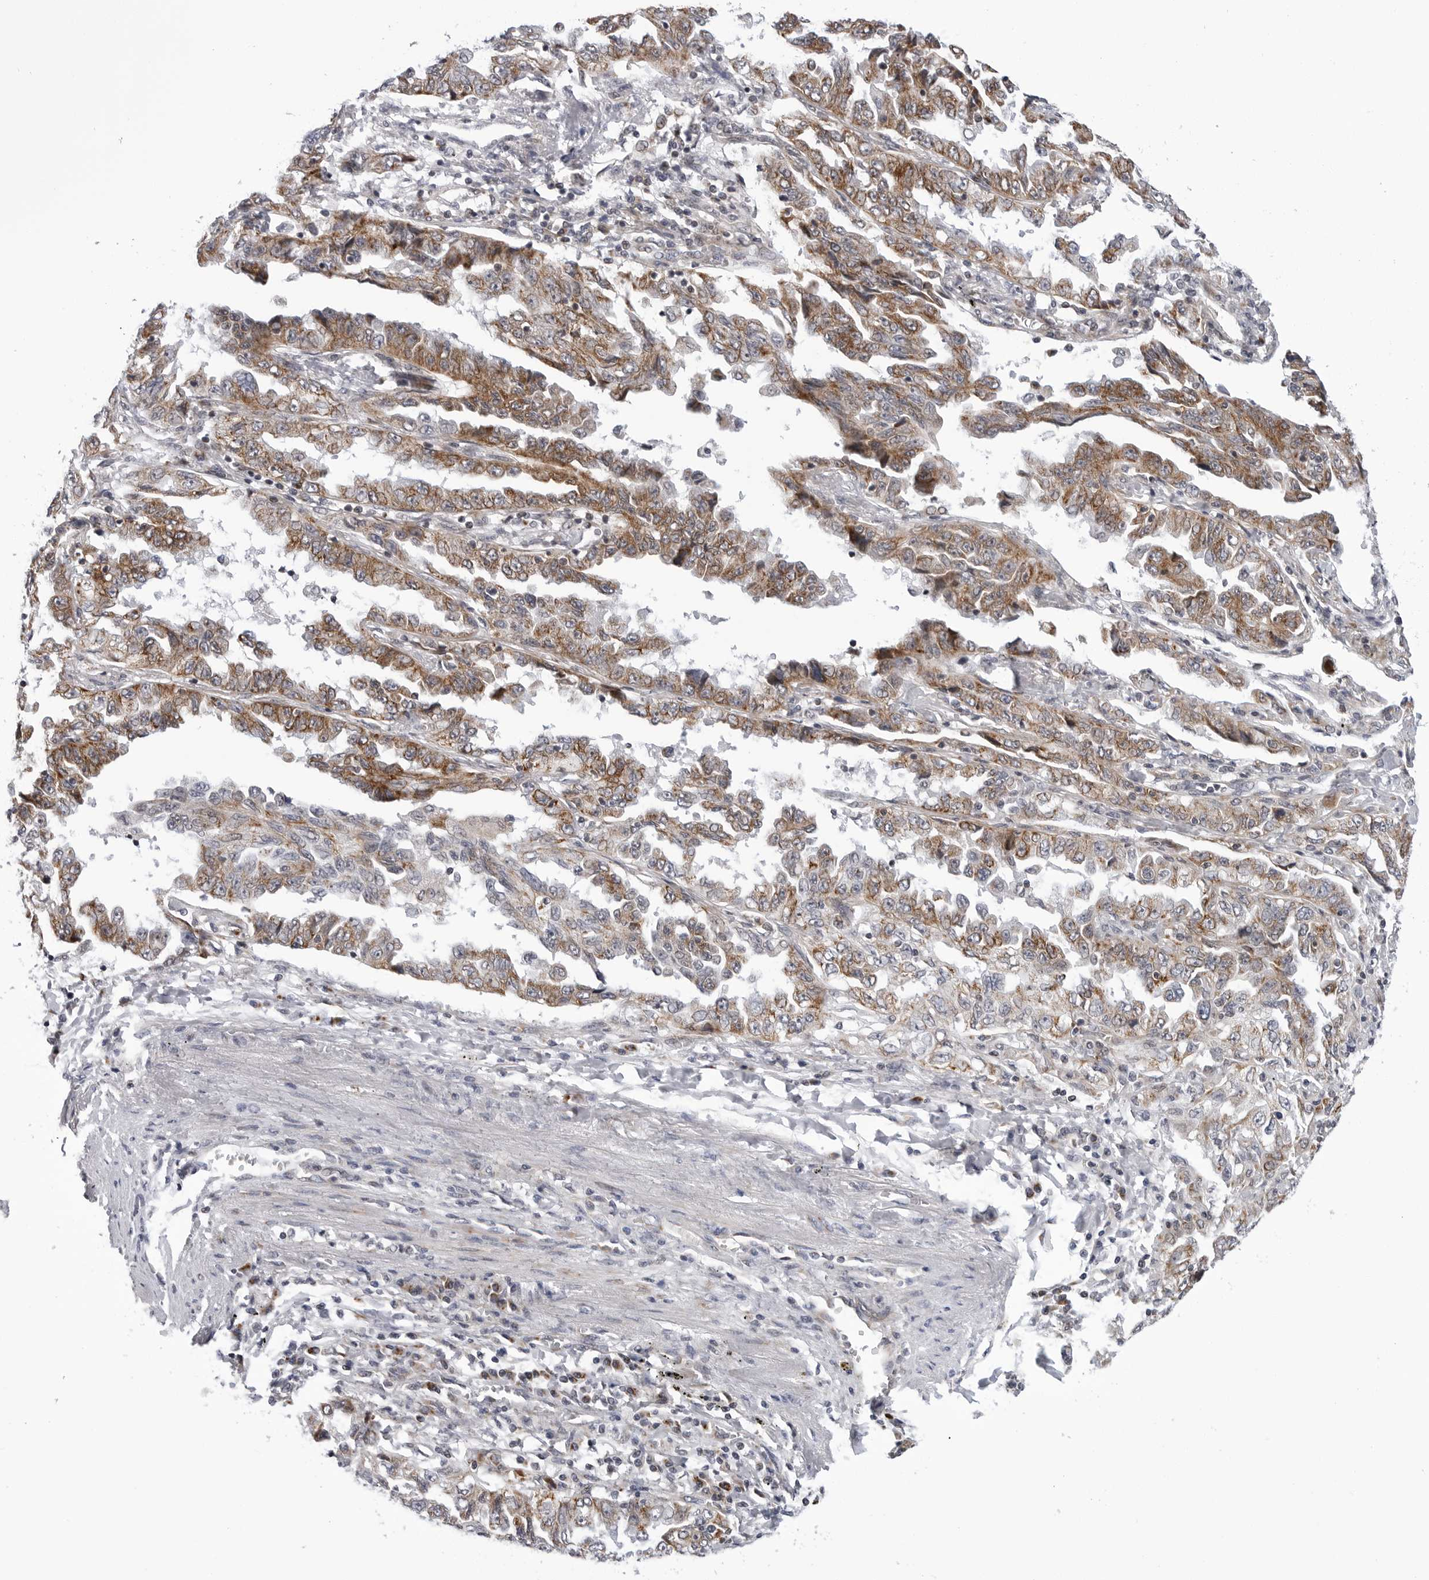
{"staining": {"intensity": "moderate", "quantity": ">75%", "location": "cytoplasmic/membranous"}, "tissue": "lung cancer", "cell_type": "Tumor cells", "image_type": "cancer", "snomed": [{"axis": "morphology", "description": "Adenocarcinoma, NOS"}, {"axis": "topography", "description": "Lung"}], "caption": "Protein staining of lung adenocarcinoma tissue reveals moderate cytoplasmic/membranous expression in approximately >75% of tumor cells.", "gene": "CDK20", "patient": {"sex": "female", "age": 51}}